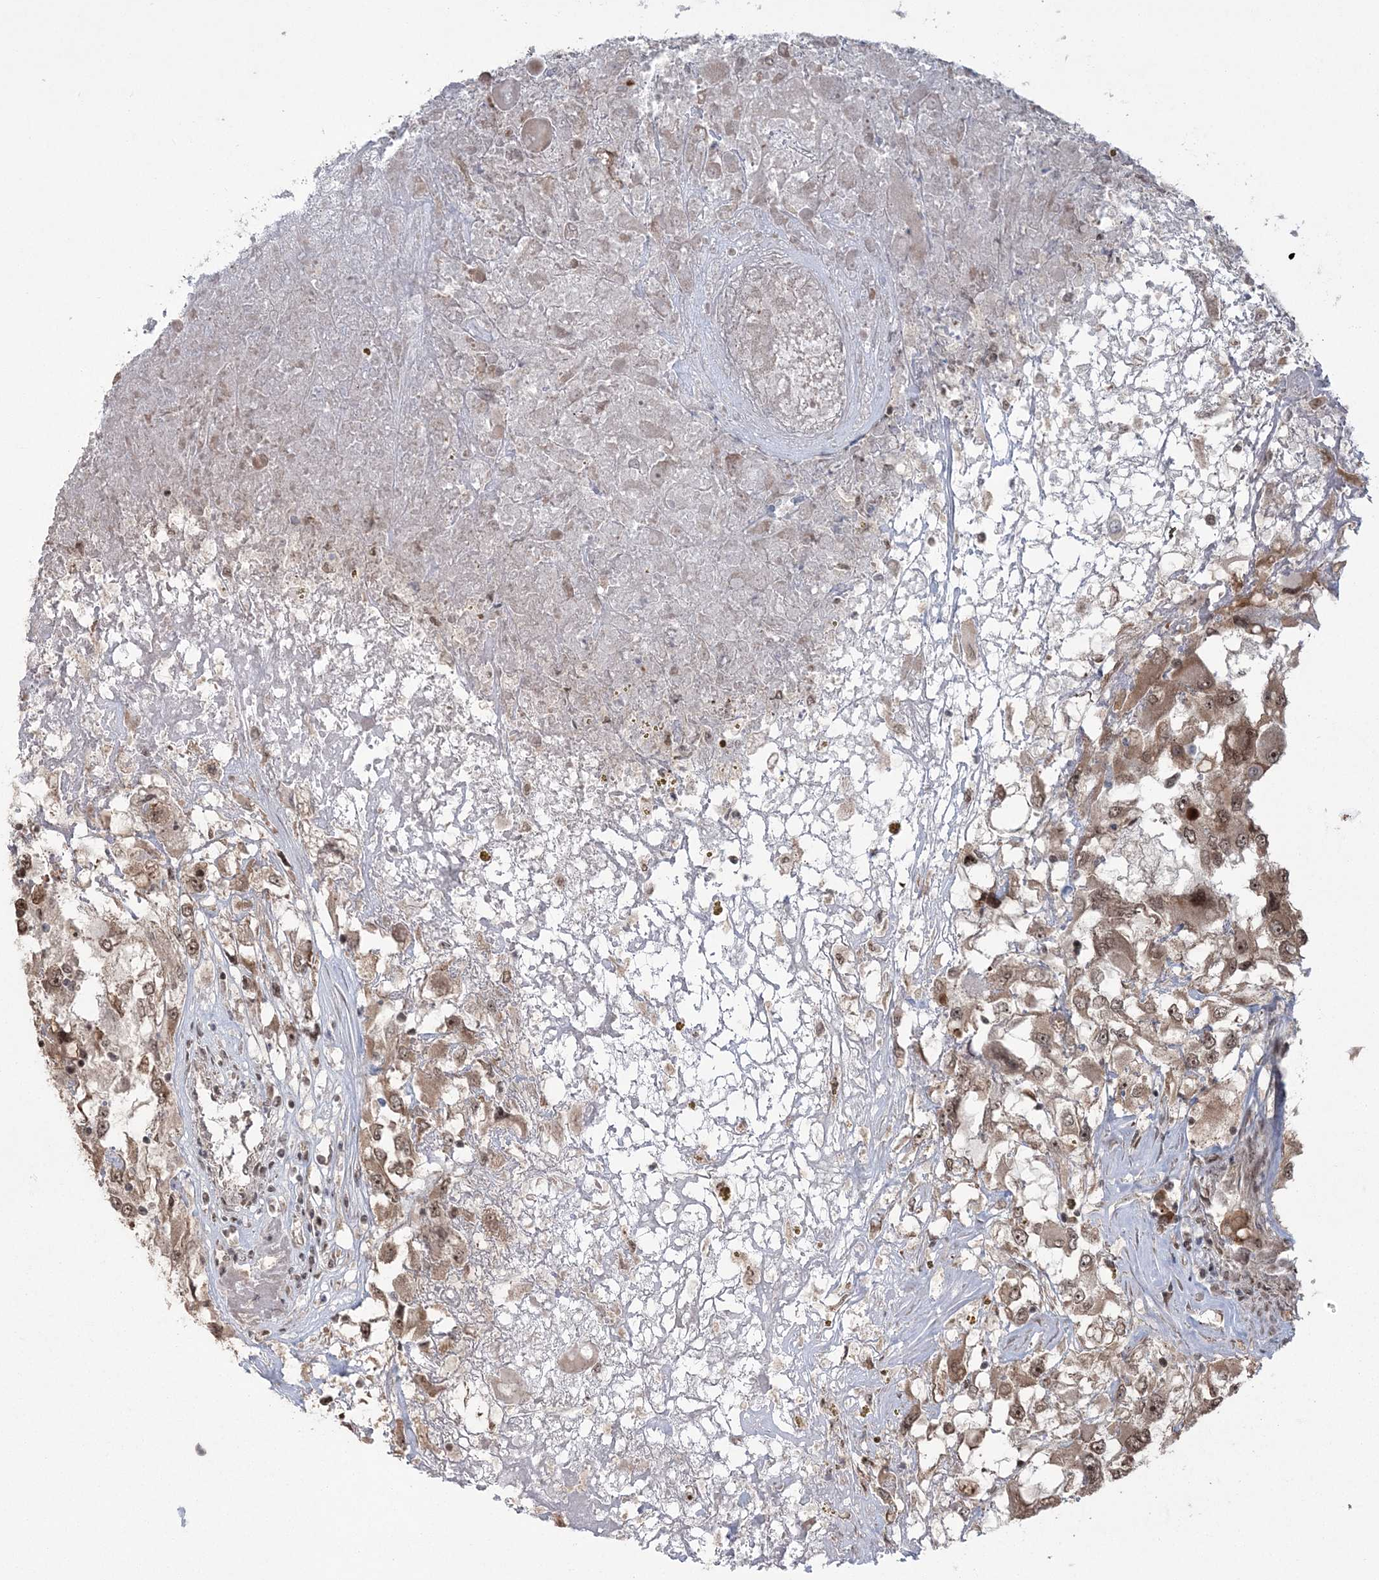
{"staining": {"intensity": "moderate", "quantity": ">75%", "location": "cytoplasmic/membranous,nuclear"}, "tissue": "renal cancer", "cell_type": "Tumor cells", "image_type": "cancer", "snomed": [{"axis": "morphology", "description": "Adenocarcinoma, NOS"}, {"axis": "topography", "description": "Kidney"}], "caption": "Immunohistochemistry photomicrograph of renal cancer stained for a protein (brown), which shows medium levels of moderate cytoplasmic/membranous and nuclear expression in approximately >75% of tumor cells.", "gene": "EPB41L4A", "patient": {"sex": "female", "age": 52}}